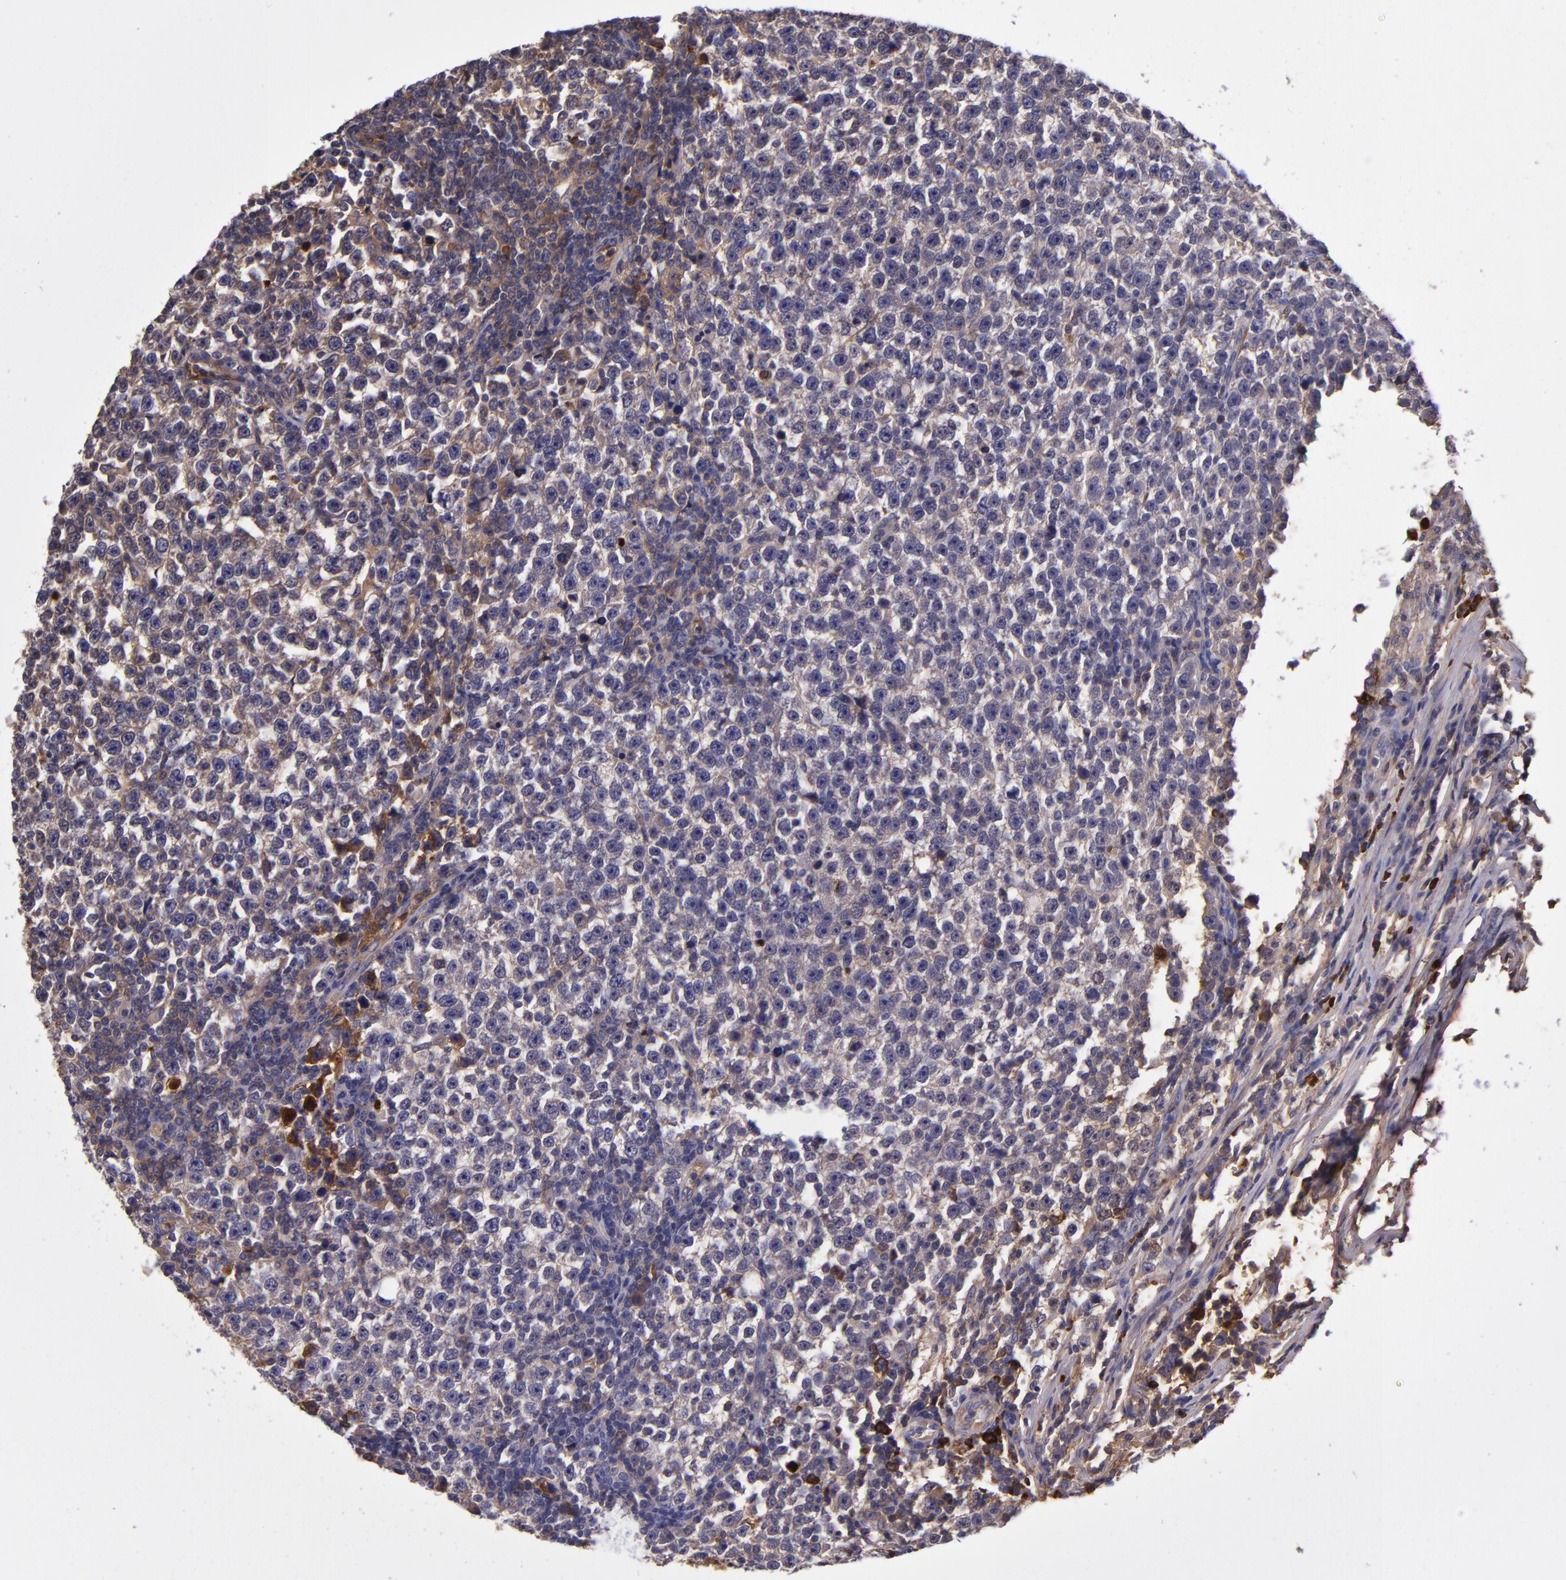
{"staining": {"intensity": "moderate", "quantity": "25%-75%", "location": "cytoplasmic/membranous"}, "tissue": "testis cancer", "cell_type": "Tumor cells", "image_type": "cancer", "snomed": [{"axis": "morphology", "description": "Seminoma, NOS"}, {"axis": "topography", "description": "Testis"}], "caption": "Immunohistochemistry (IHC) staining of seminoma (testis), which exhibits medium levels of moderate cytoplasmic/membranous staining in about 25%-75% of tumor cells indicating moderate cytoplasmic/membranous protein expression. The staining was performed using DAB (3,3'-diaminobenzidine) (brown) for protein detection and nuclei were counterstained in hematoxylin (blue).", "gene": "CLEC3B", "patient": {"sex": "male", "age": 43}}